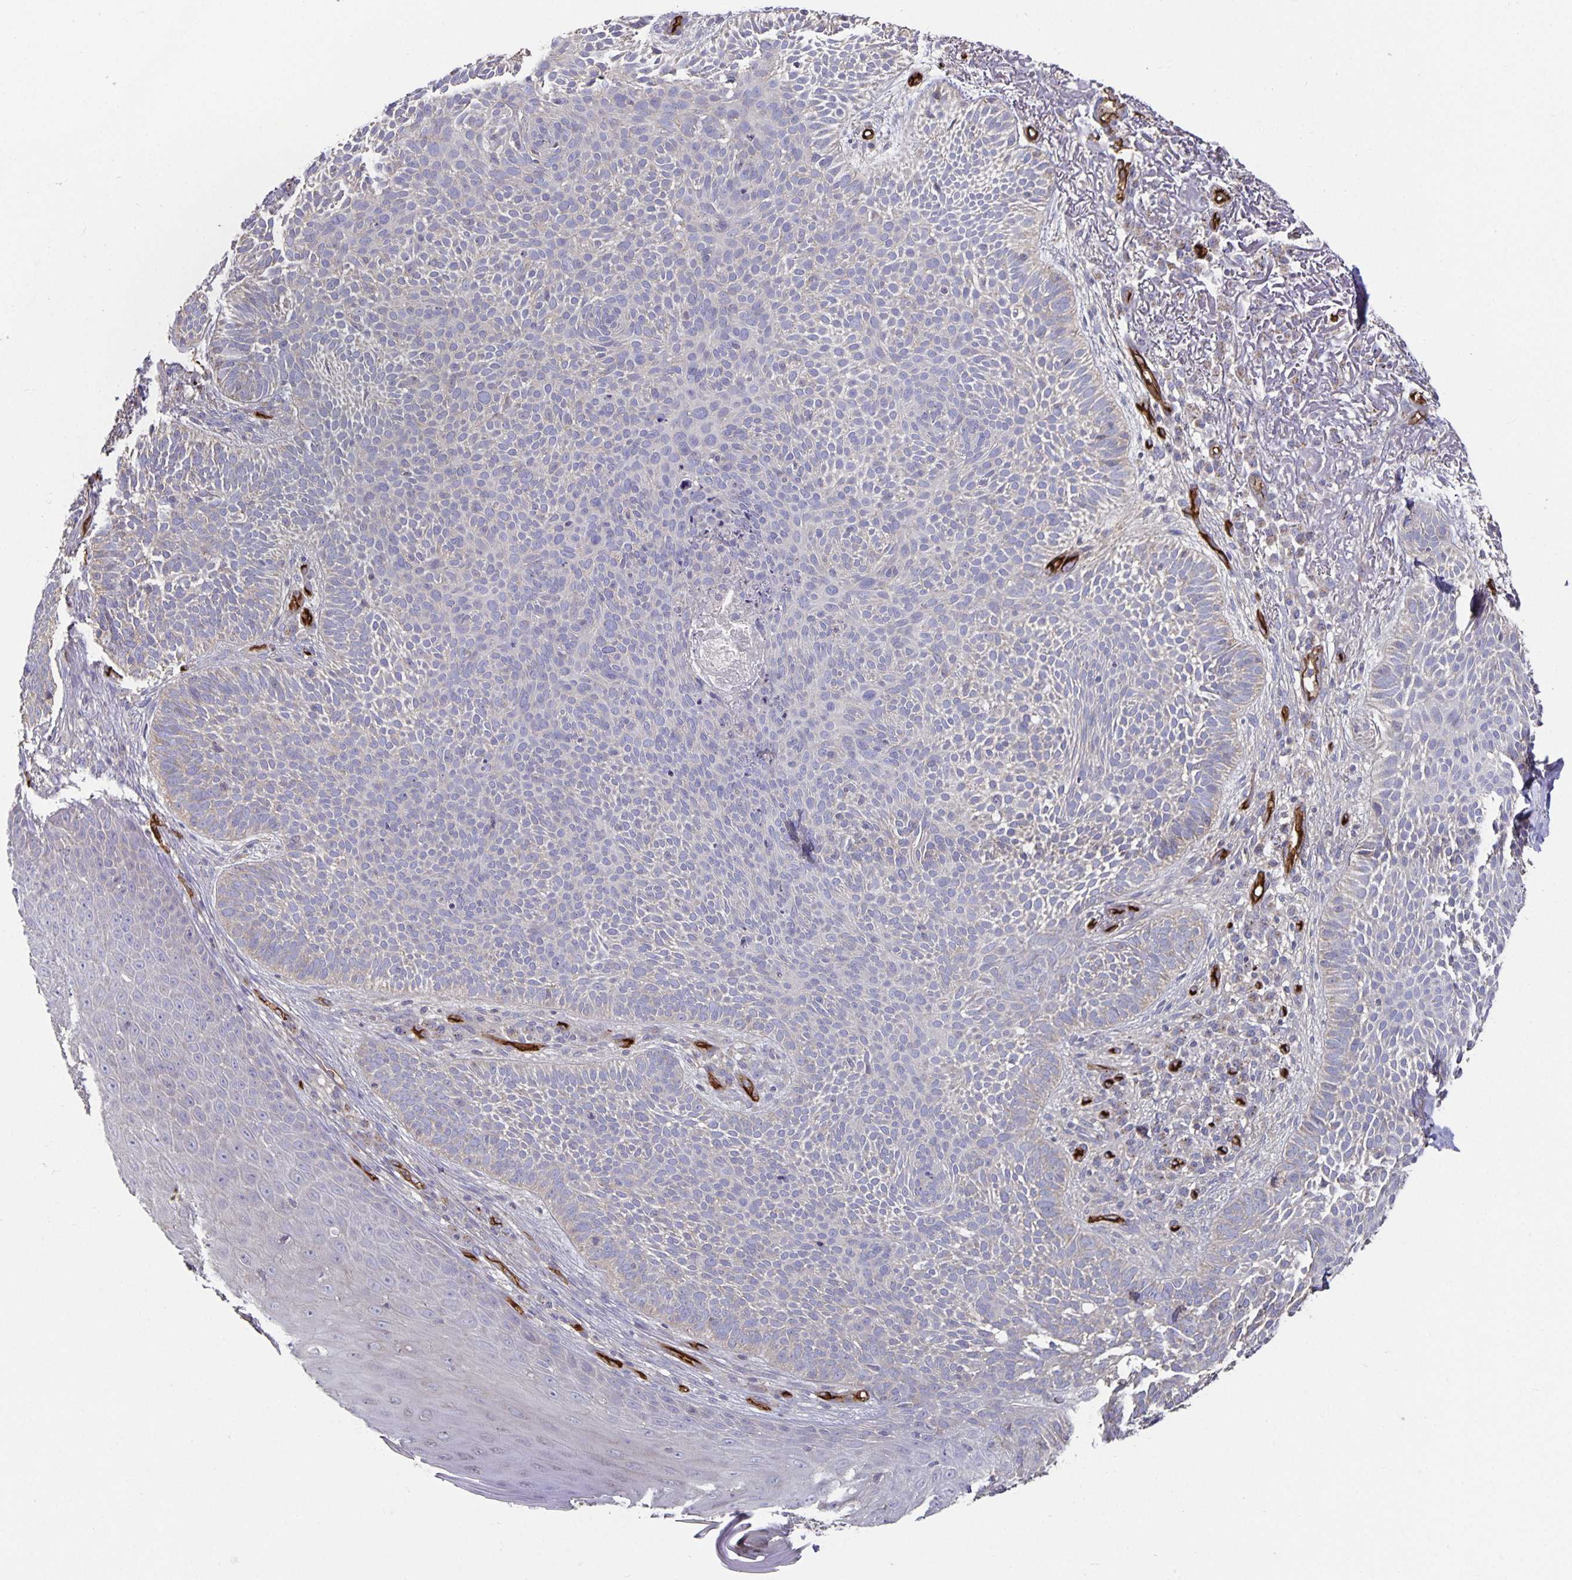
{"staining": {"intensity": "negative", "quantity": "none", "location": "none"}, "tissue": "skin cancer", "cell_type": "Tumor cells", "image_type": "cancer", "snomed": [{"axis": "morphology", "description": "Basal cell carcinoma"}, {"axis": "topography", "description": "Skin"}, {"axis": "topography", "description": "Skin of face"}], "caption": "Tumor cells show no significant positivity in skin basal cell carcinoma.", "gene": "PODXL", "patient": {"sex": "female", "age": 82}}